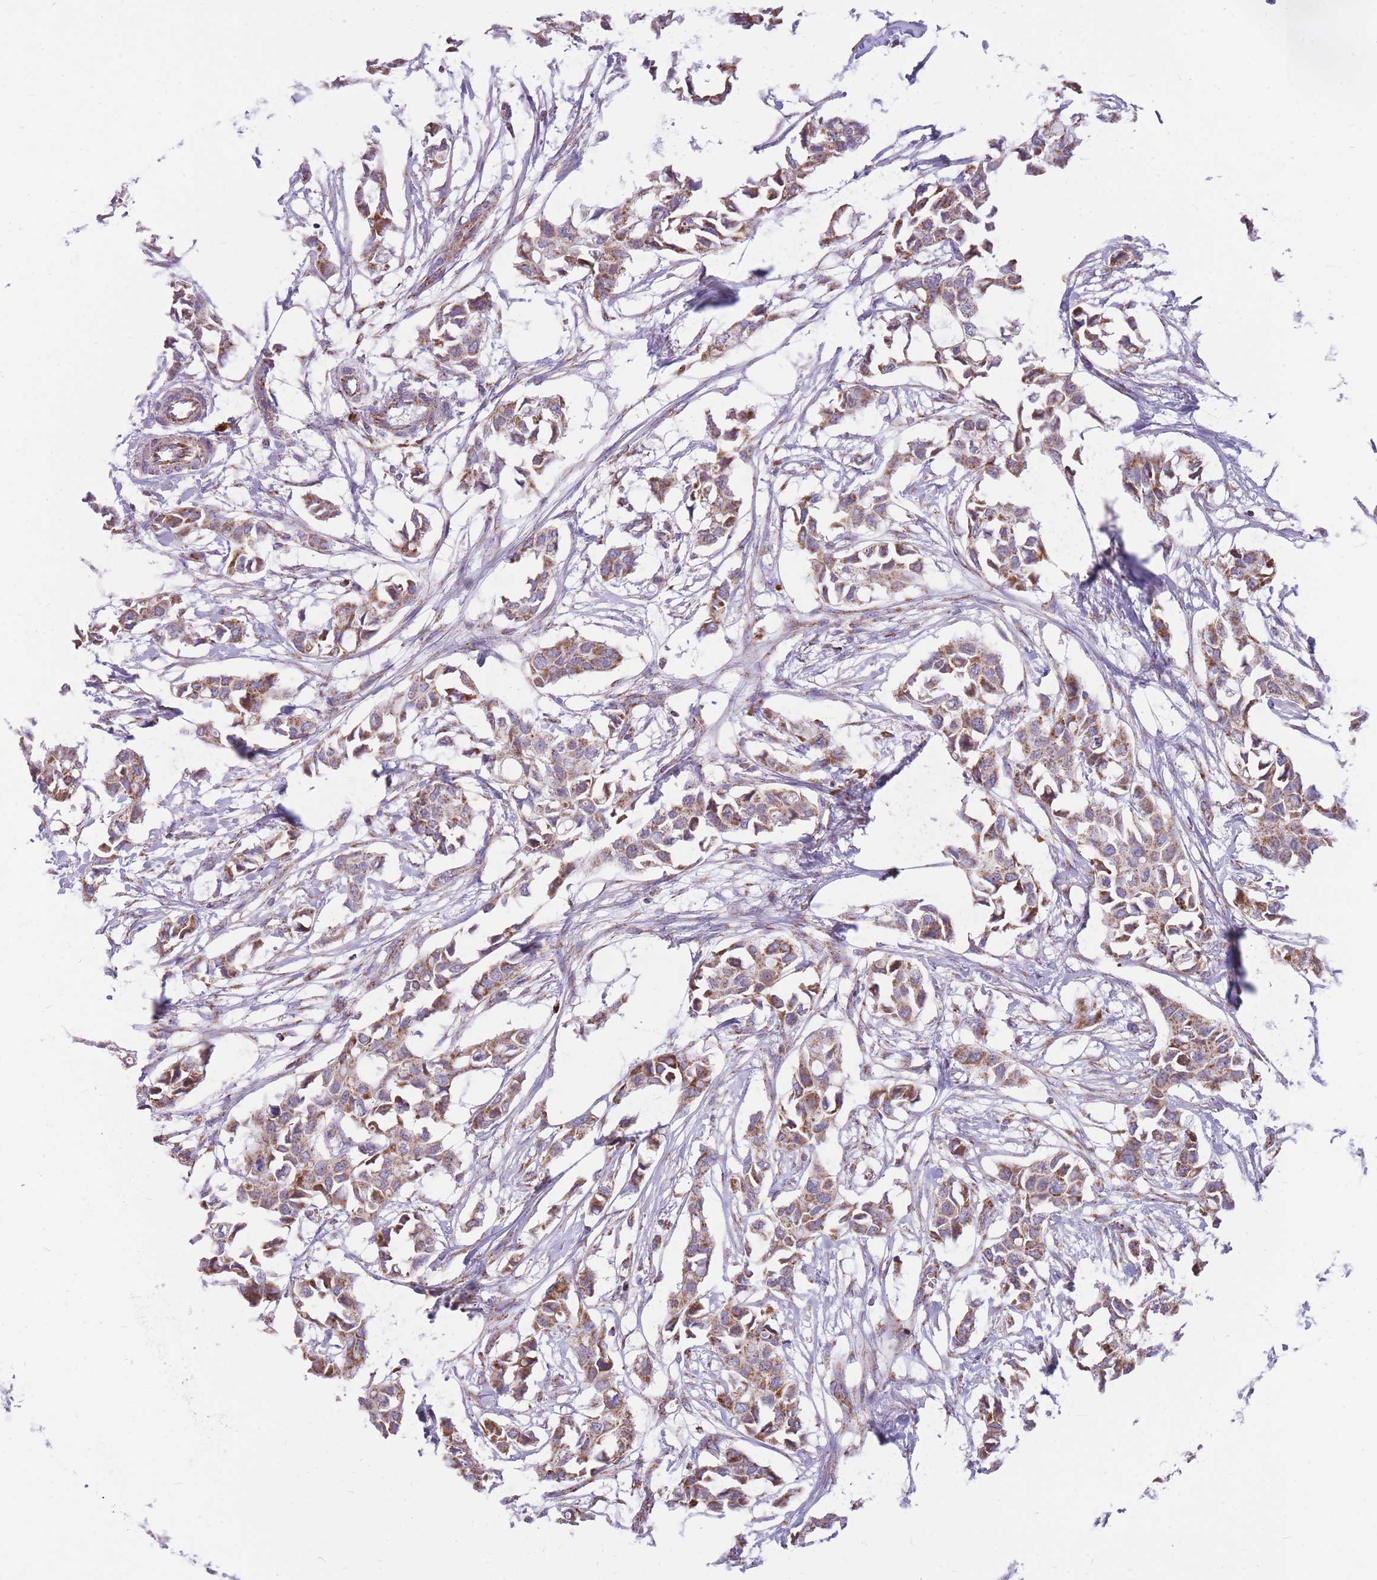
{"staining": {"intensity": "moderate", "quantity": ">75%", "location": "cytoplasmic/membranous"}, "tissue": "breast cancer", "cell_type": "Tumor cells", "image_type": "cancer", "snomed": [{"axis": "morphology", "description": "Duct carcinoma"}, {"axis": "topography", "description": "Breast"}], "caption": "Brown immunohistochemical staining in breast cancer (invasive ductal carcinoma) shows moderate cytoplasmic/membranous staining in about >75% of tumor cells.", "gene": "PCSK1", "patient": {"sex": "female", "age": 41}}